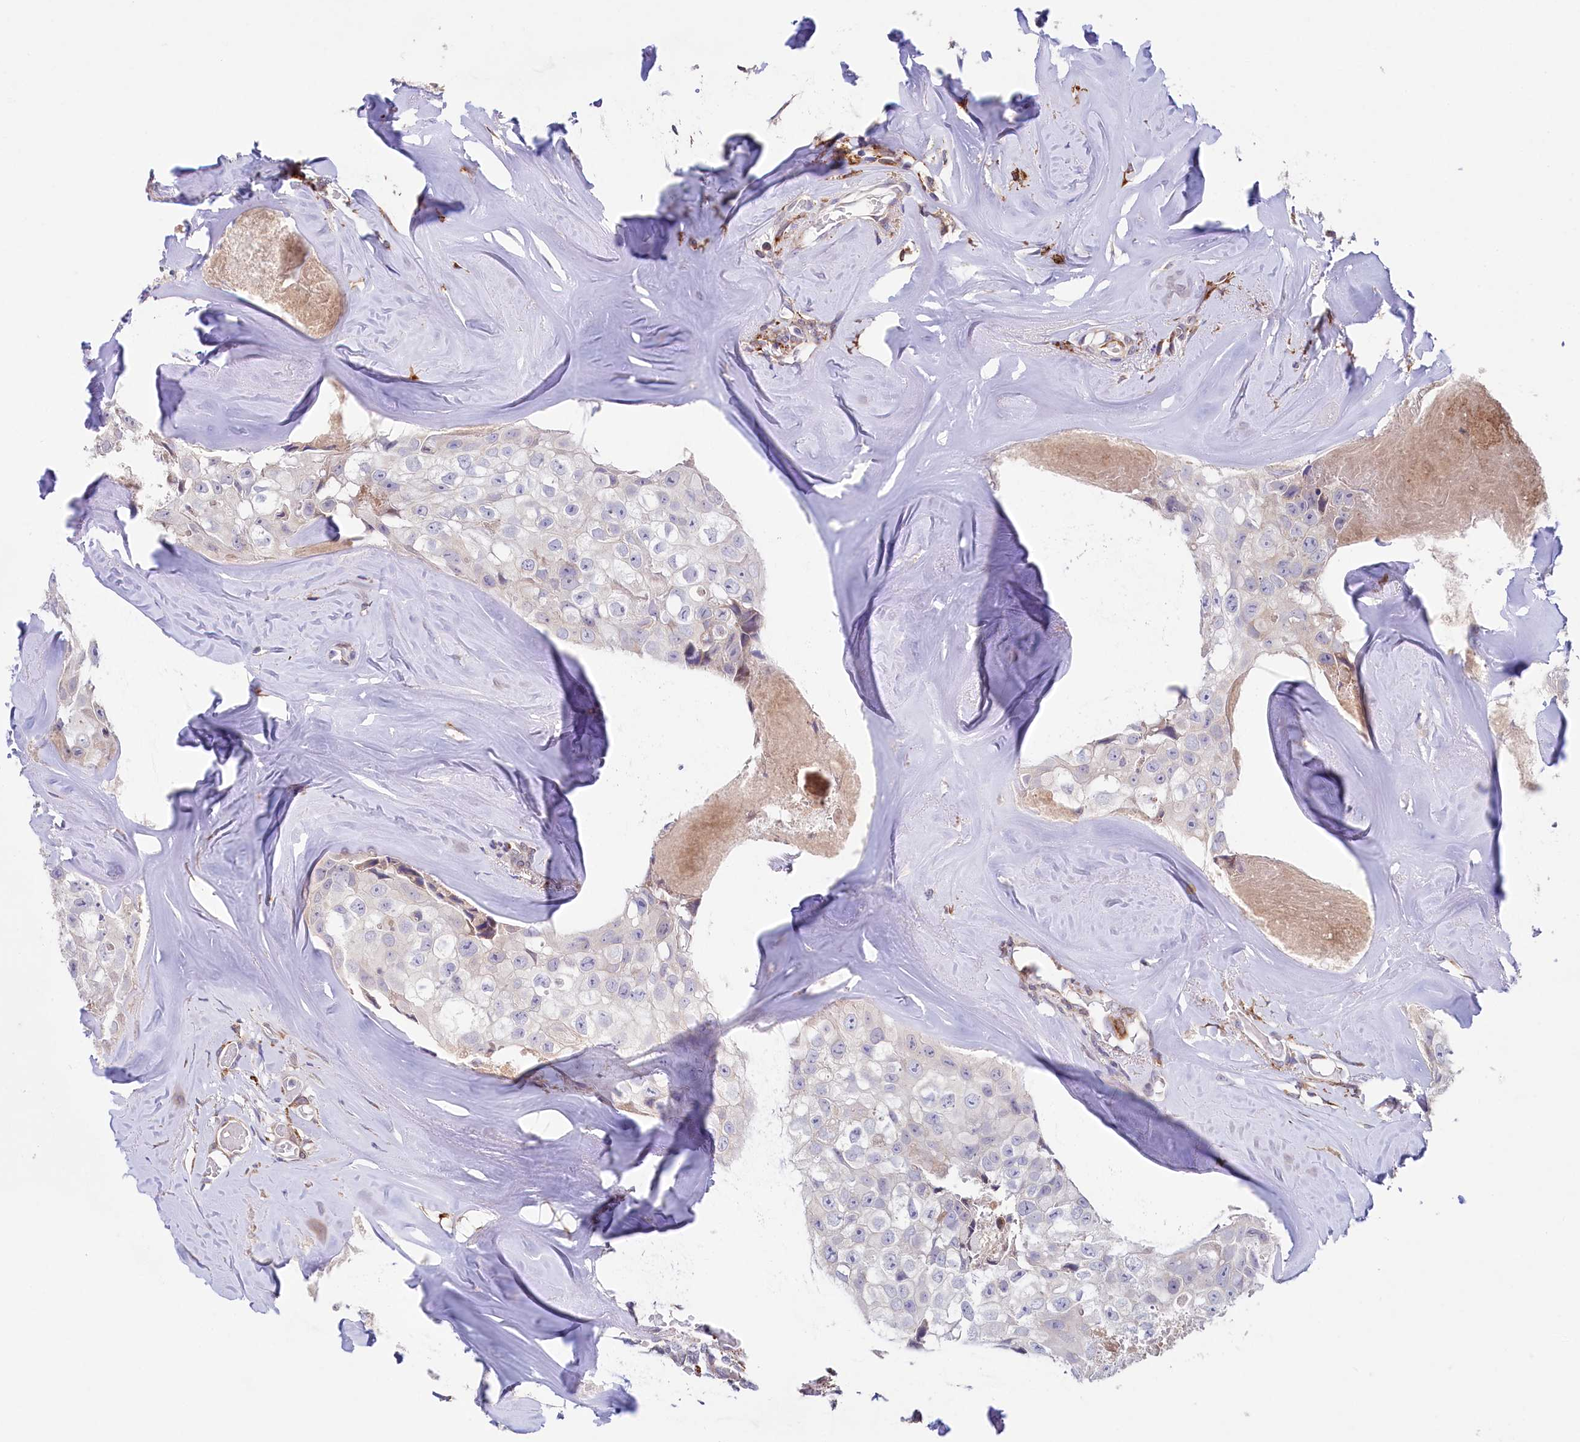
{"staining": {"intensity": "negative", "quantity": "none", "location": "none"}, "tissue": "head and neck cancer", "cell_type": "Tumor cells", "image_type": "cancer", "snomed": [{"axis": "morphology", "description": "Adenocarcinoma, NOS"}, {"axis": "morphology", "description": "Adenocarcinoma, metastatic, NOS"}, {"axis": "topography", "description": "Head-Neck"}], "caption": "Protein analysis of head and neck cancer demonstrates no significant staining in tumor cells.", "gene": "CHID1", "patient": {"sex": "male", "age": 75}}